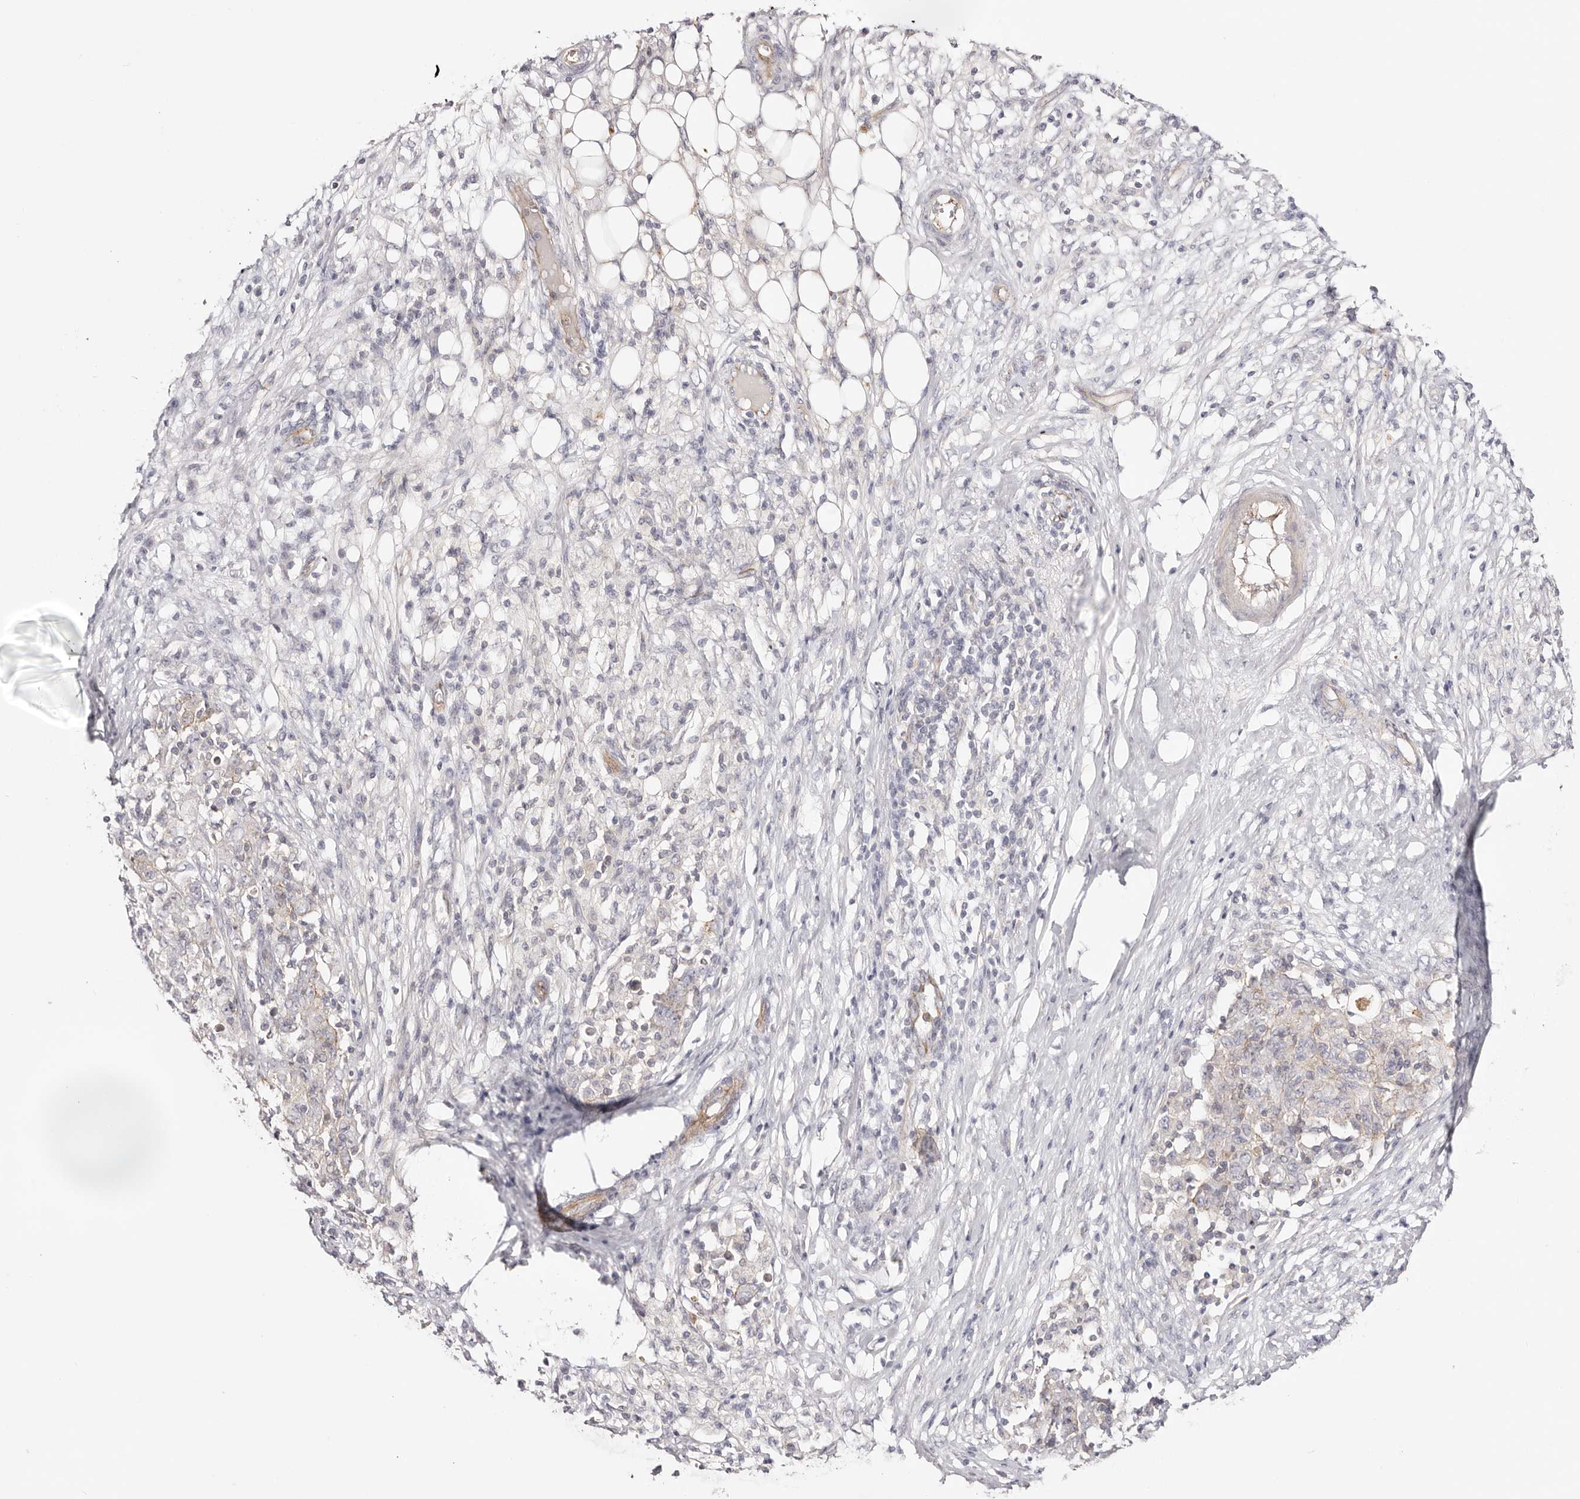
{"staining": {"intensity": "negative", "quantity": "none", "location": "none"}, "tissue": "ovarian cancer", "cell_type": "Tumor cells", "image_type": "cancer", "snomed": [{"axis": "morphology", "description": "Carcinoma, endometroid"}, {"axis": "topography", "description": "Ovary"}], "caption": "This image is of ovarian cancer stained with IHC to label a protein in brown with the nuclei are counter-stained blue. There is no expression in tumor cells. (DAB immunohistochemistry visualized using brightfield microscopy, high magnification).", "gene": "SLC35B2", "patient": {"sex": "female", "age": 42}}